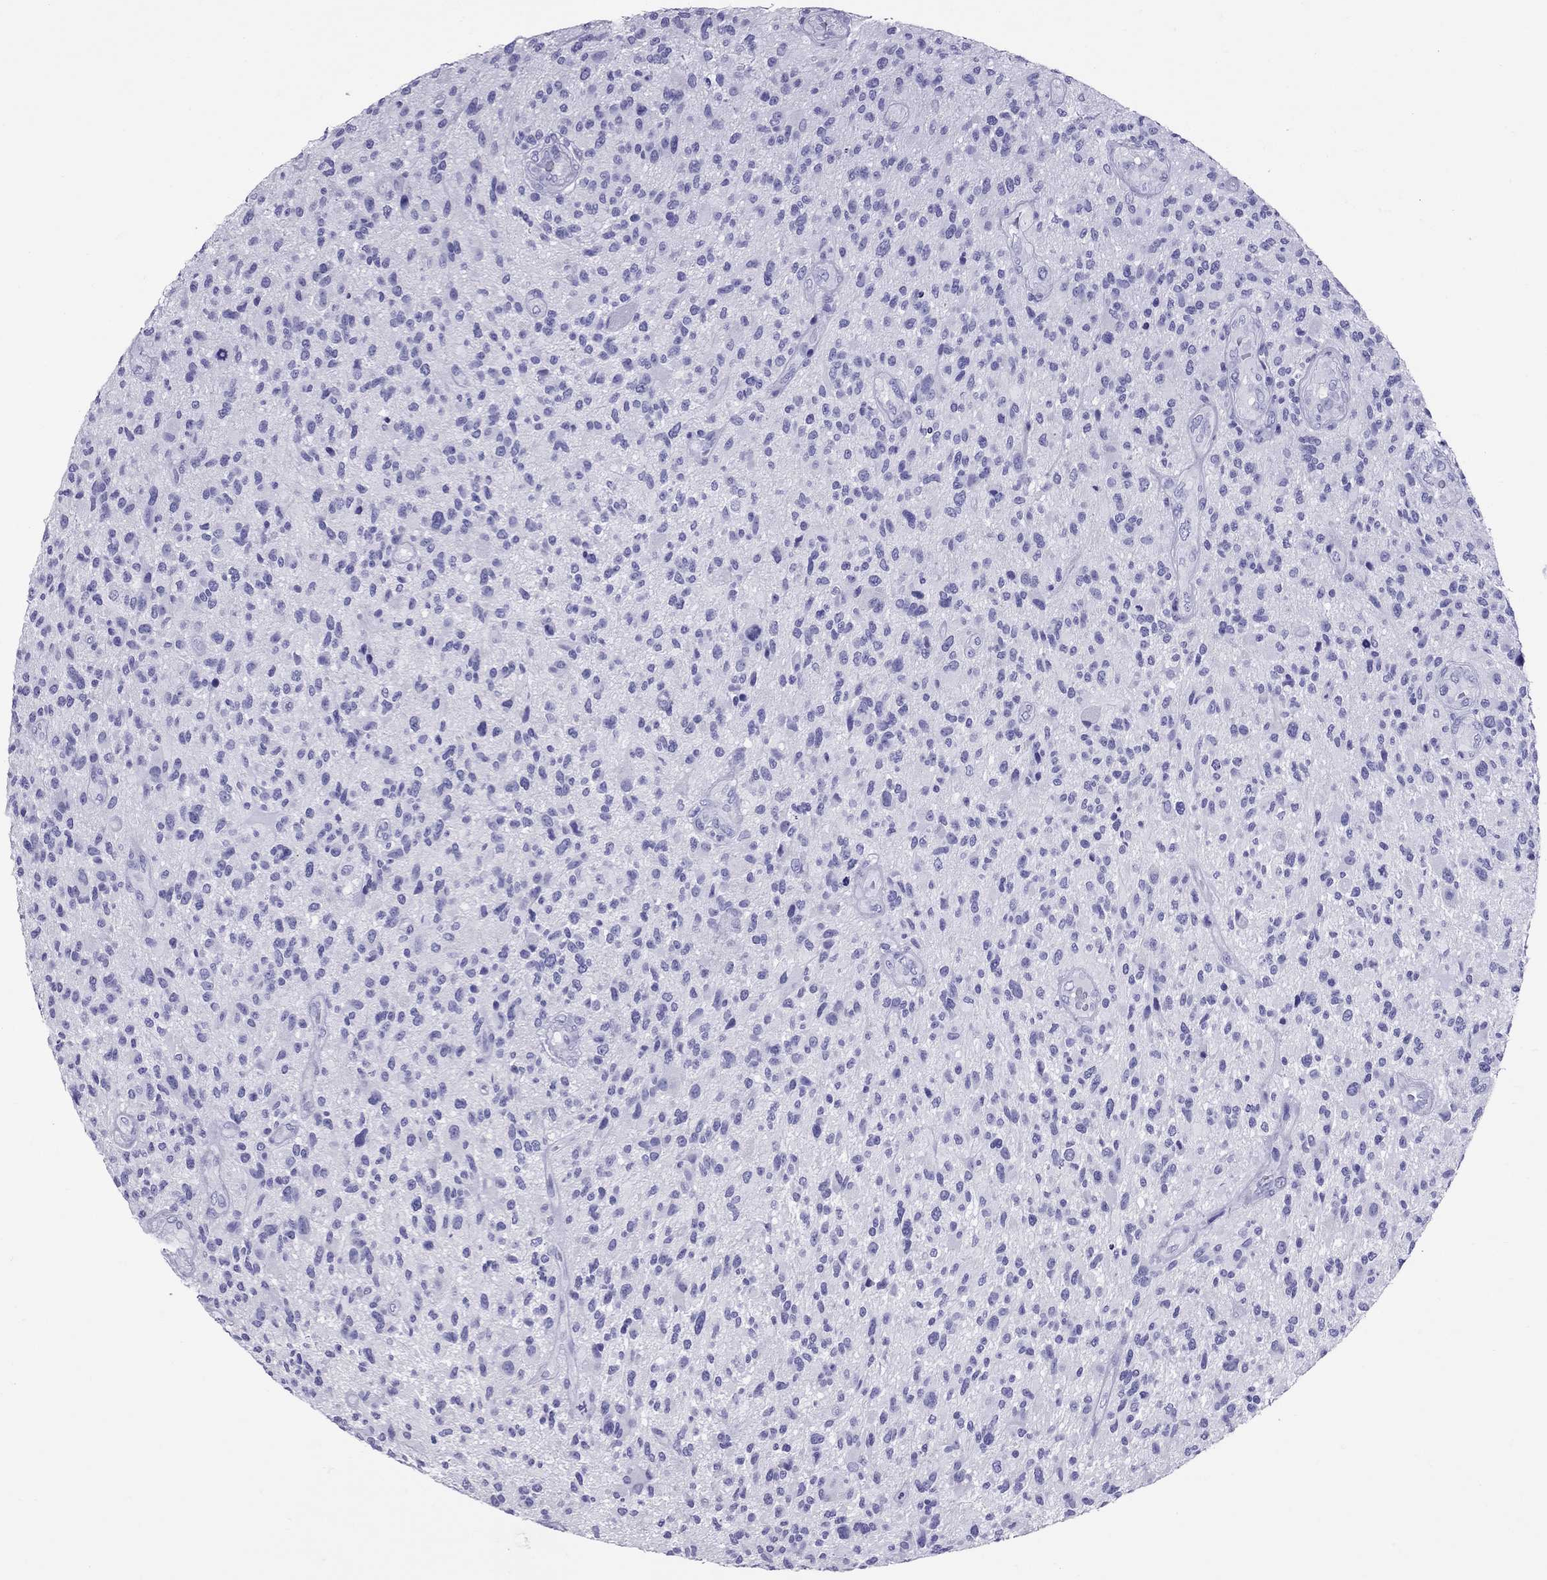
{"staining": {"intensity": "negative", "quantity": "none", "location": "none"}, "tissue": "glioma", "cell_type": "Tumor cells", "image_type": "cancer", "snomed": [{"axis": "morphology", "description": "Glioma, malignant, High grade"}, {"axis": "topography", "description": "Brain"}], "caption": "Tumor cells show no significant protein expression in high-grade glioma (malignant).", "gene": "AVPR1B", "patient": {"sex": "male", "age": 47}}